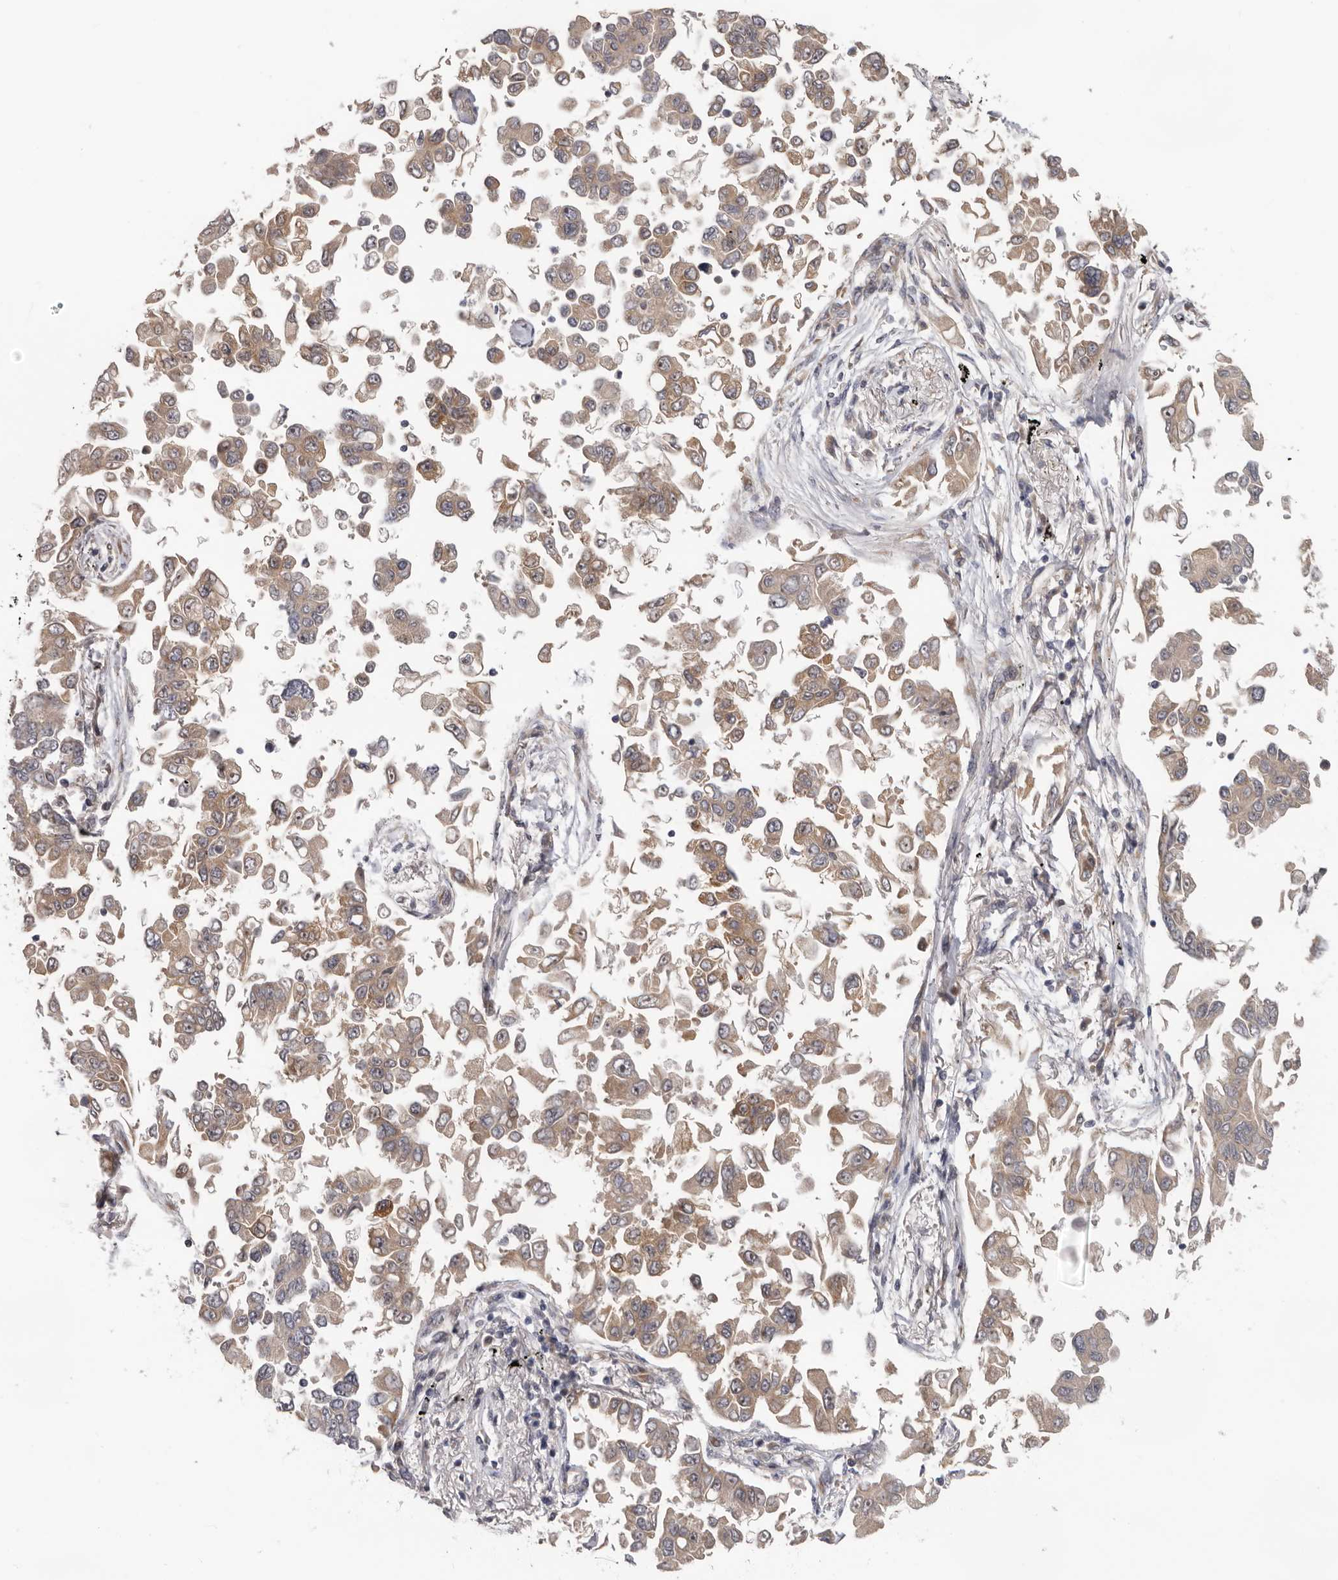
{"staining": {"intensity": "weak", "quantity": ">75%", "location": "cytoplasmic/membranous"}, "tissue": "lung cancer", "cell_type": "Tumor cells", "image_type": "cancer", "snomed": [{"axis": "morphology", "description": "Adenocarcinoma, NOS"}, {"axis": "topography", "description": "Lung"}], "caption": "Immunohistochemical staining of lung cancer (adenocarcinoma) exhibits weak cytoplasmic/membranous protein positivity in approximately >75% of tumor cells.", "gene": "HINT3", "patient": {"sex": "female", "age": 67}}